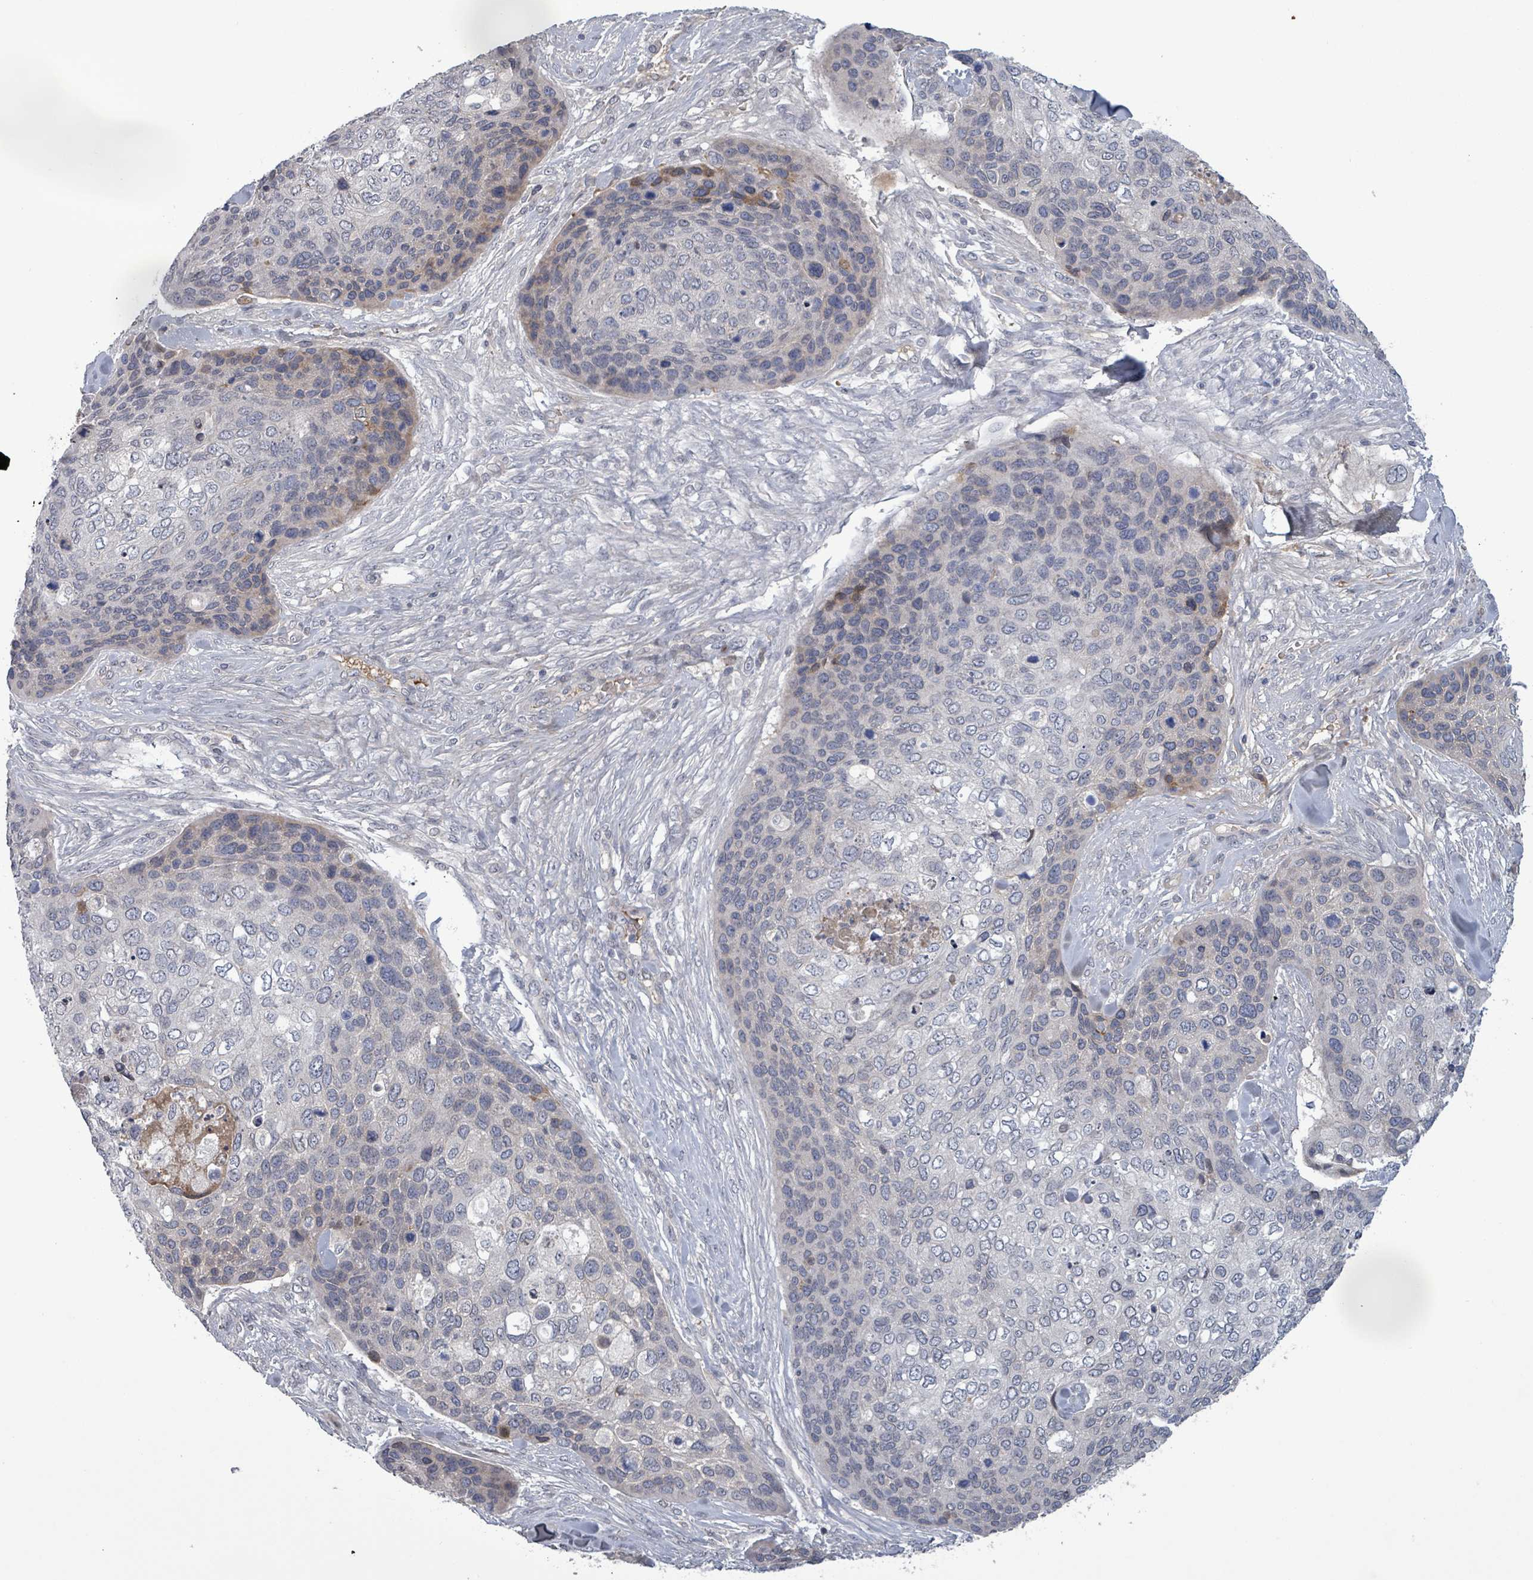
{"staining": {"intensity": "negative", "quantity": "none", "location": "none"}, "tissue": "skin cancer", "cell_type": "Tumor cells", "image_type": "cancer", "snomed": [{"axis": "morphology", "description": "Basal cell carcinoma"}, {"axis": "topography", "description": "Skin"}], "caption": "Skin cancer stained for a protein using immunohistochemistry displays no expression tumor cells.", "gene": "GRM8", "patient": {"sex": "female", "age": 74}}